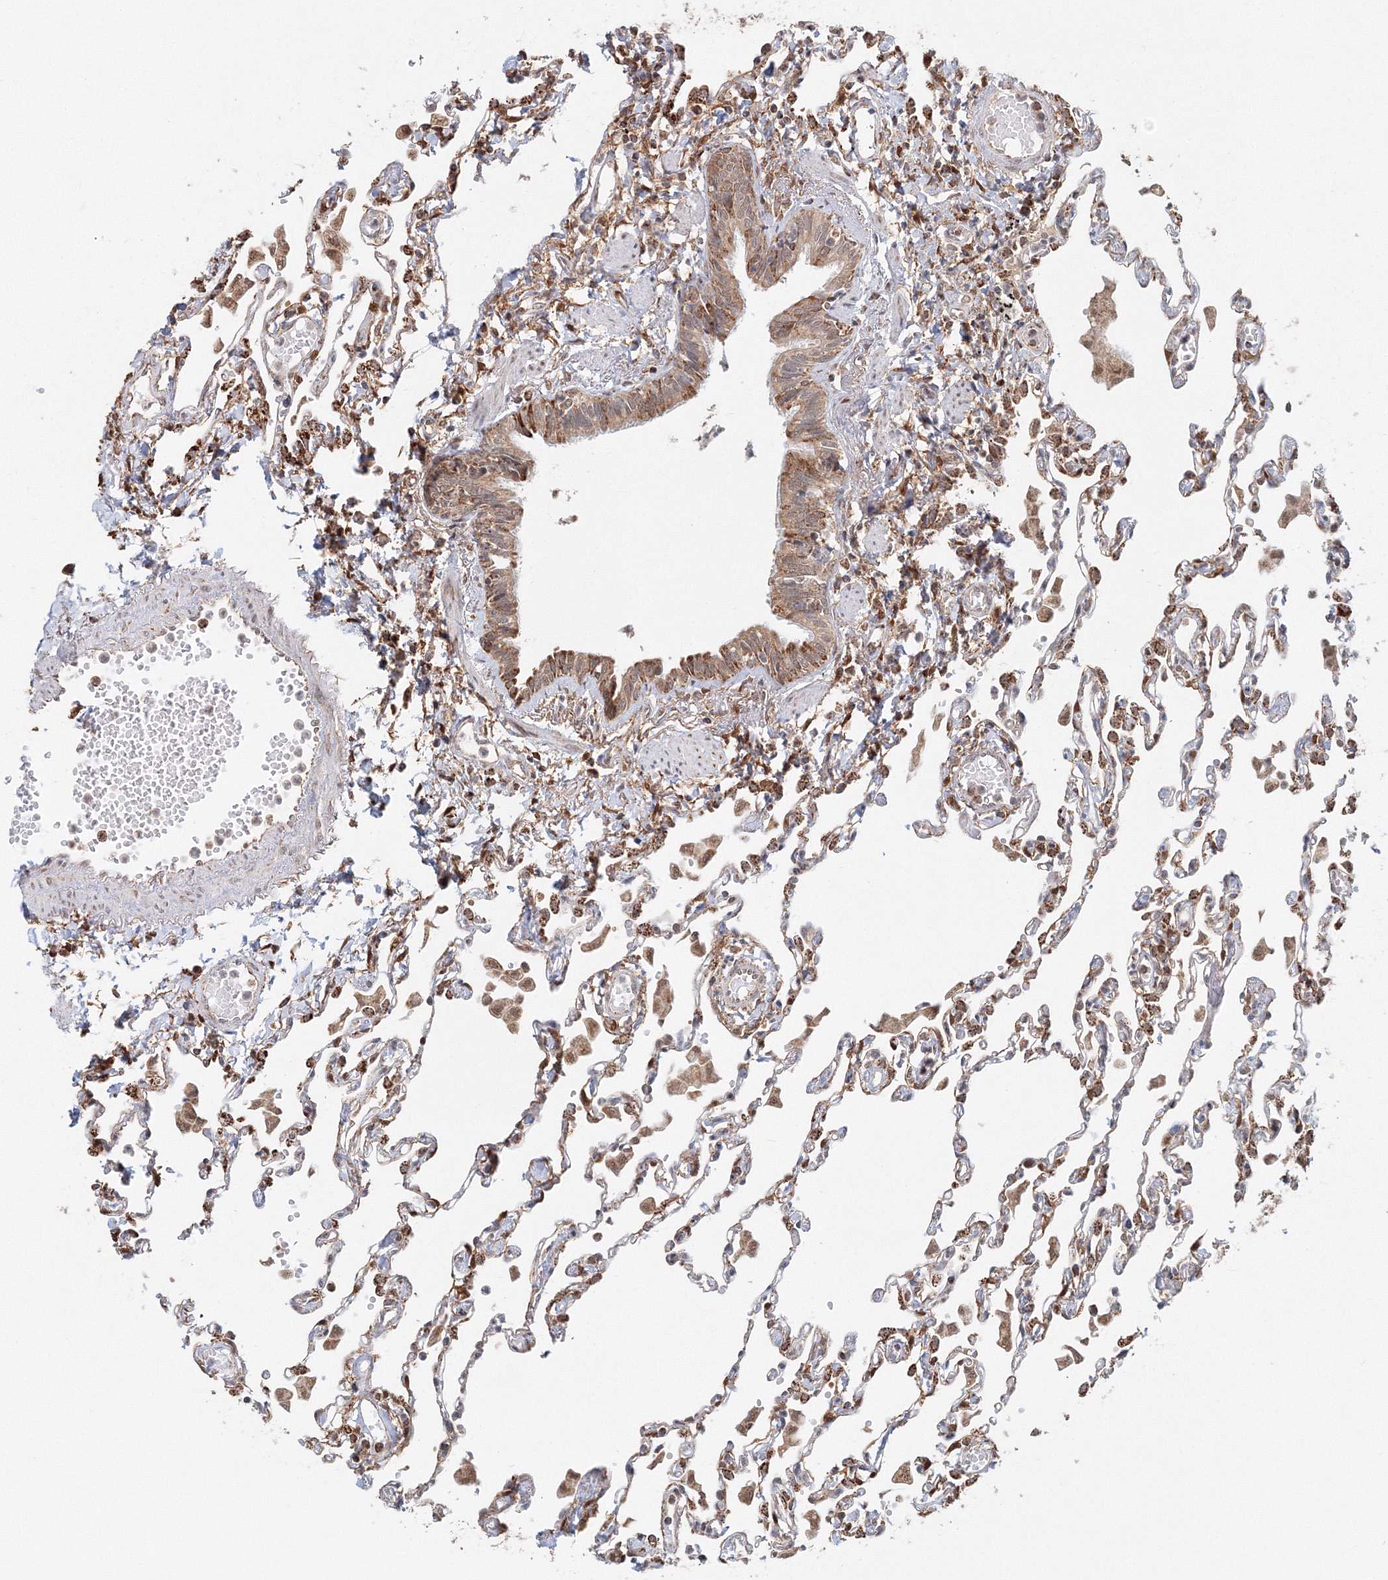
{"staining": {"intensity": "moderate", "quantity": "<25%", "location": "cytoplasmic/membranous,nuclear"}, "tissue": "lung", "cell_type": "Alveolar cells", "image_type": "normal", "snomed": [{"axis": "morphology", "description": "Normal tissue, NOS"}, {"axis": "topography", "description": "Bronchus"}, {"axis": "topography", "description": "Lung"}], "caption": "Immunohistochemical staining of unremarkable lung demonstrates <25% levels of moderate cytoplasmic/membranous,nuclear protein staining in about <25% of alveolar cells. The protein of interest is shown in brown color, while the nuclei are stained blue.", "gene": "PSMD6", "patient": {"sex": "female", "age": 49}}